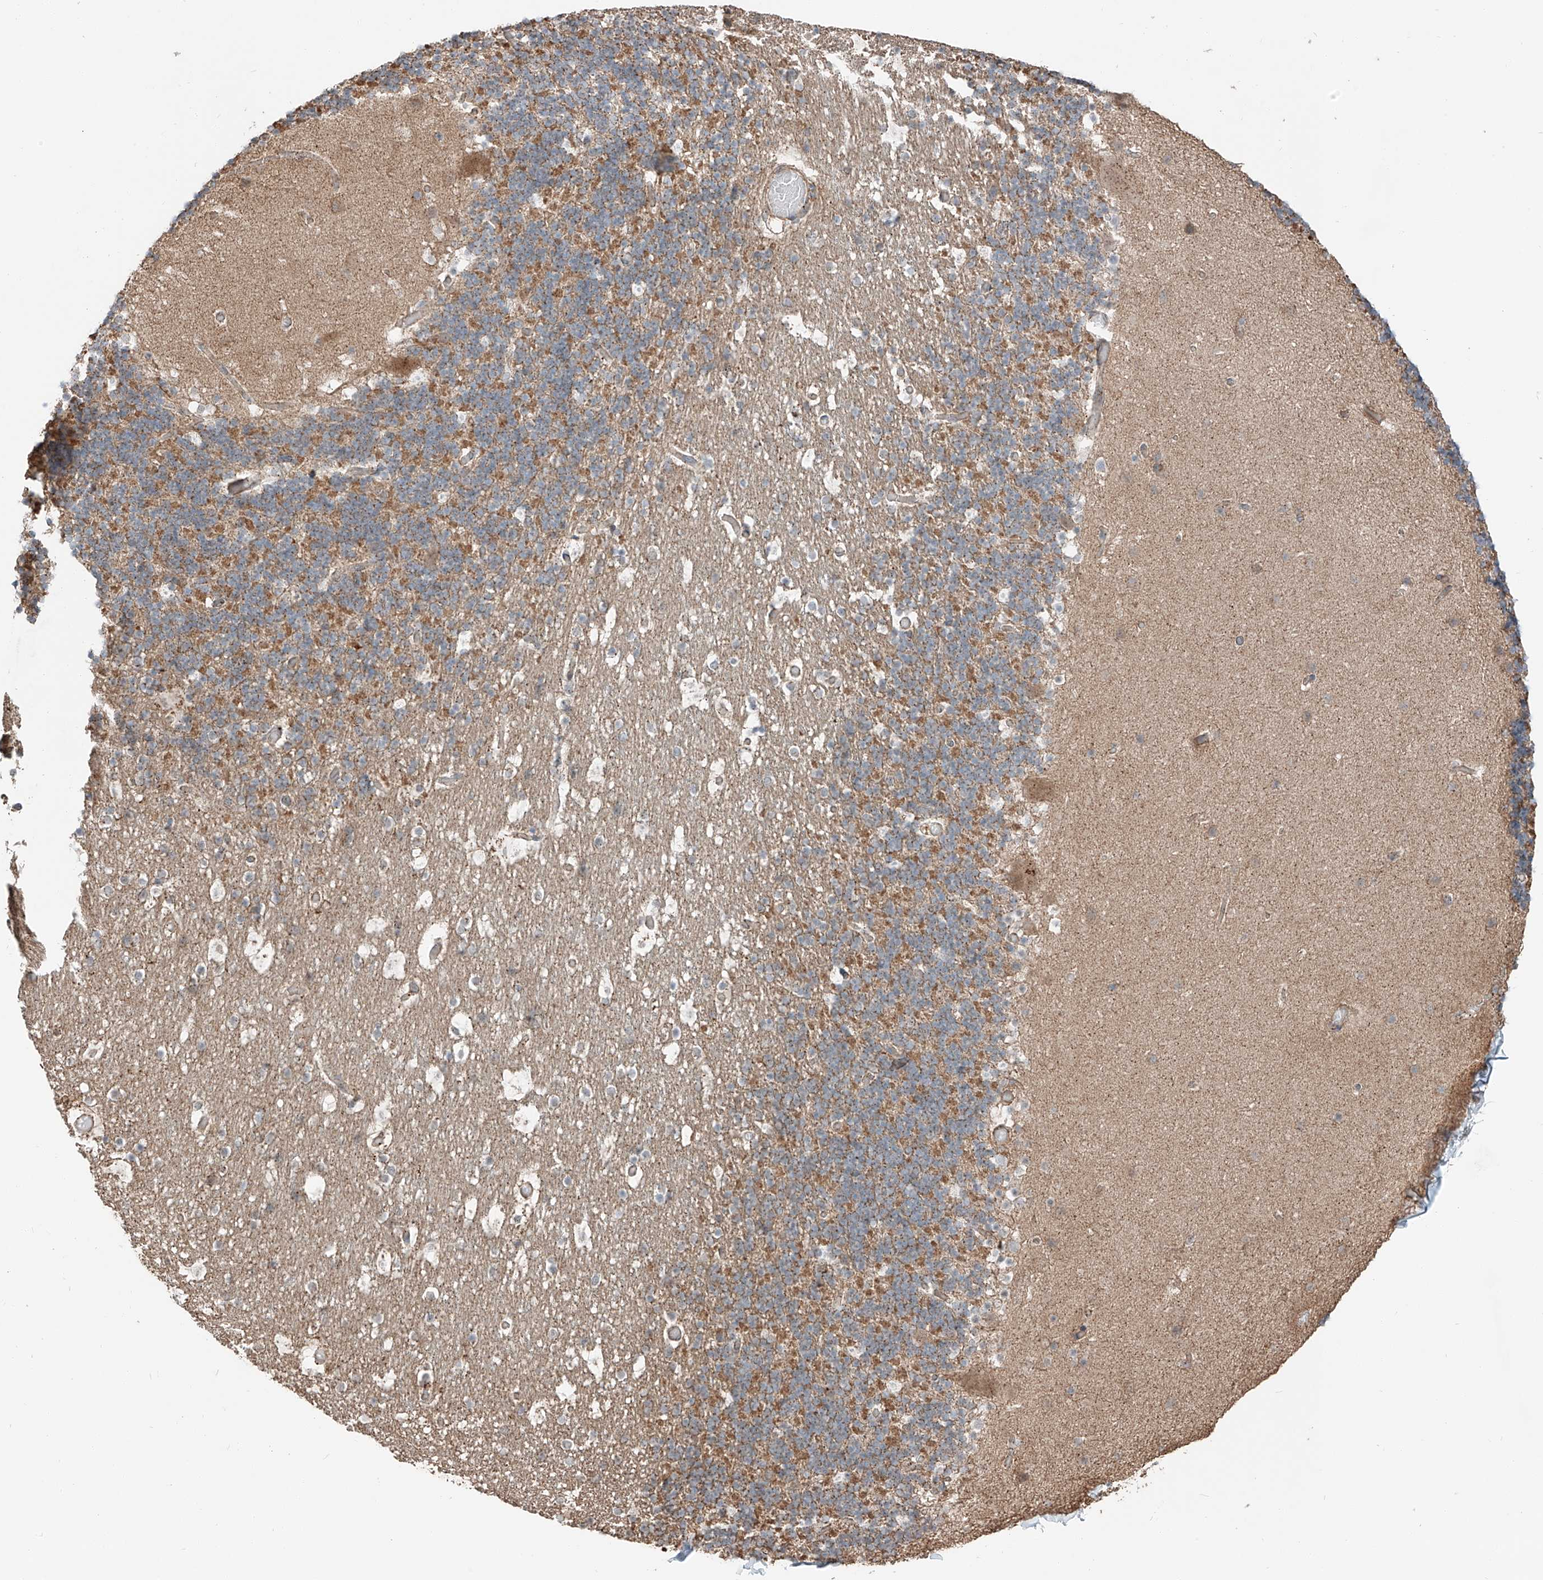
{"staining": {"intensity": "moderate", "quantity": "25%-75%", "location": "cytoplasmic/membranous"}, "tissue": "cerebellum", "cell_type": "Cells in granular layer", "image_type": "normal", "snomed": [{"axis": "morphology", "description": "Normal tissue, NOS"}, {"axis": "topography", "description": "Cerebellum"}], "caption": "Cells in granular layer reveal medium levels of moderate cytoplasmic/membranous positivity in approximately 25%-75% of cells in benign cerebellum.", "gene": "CEP162", "patient": {"sex": "male", "age": 57}}